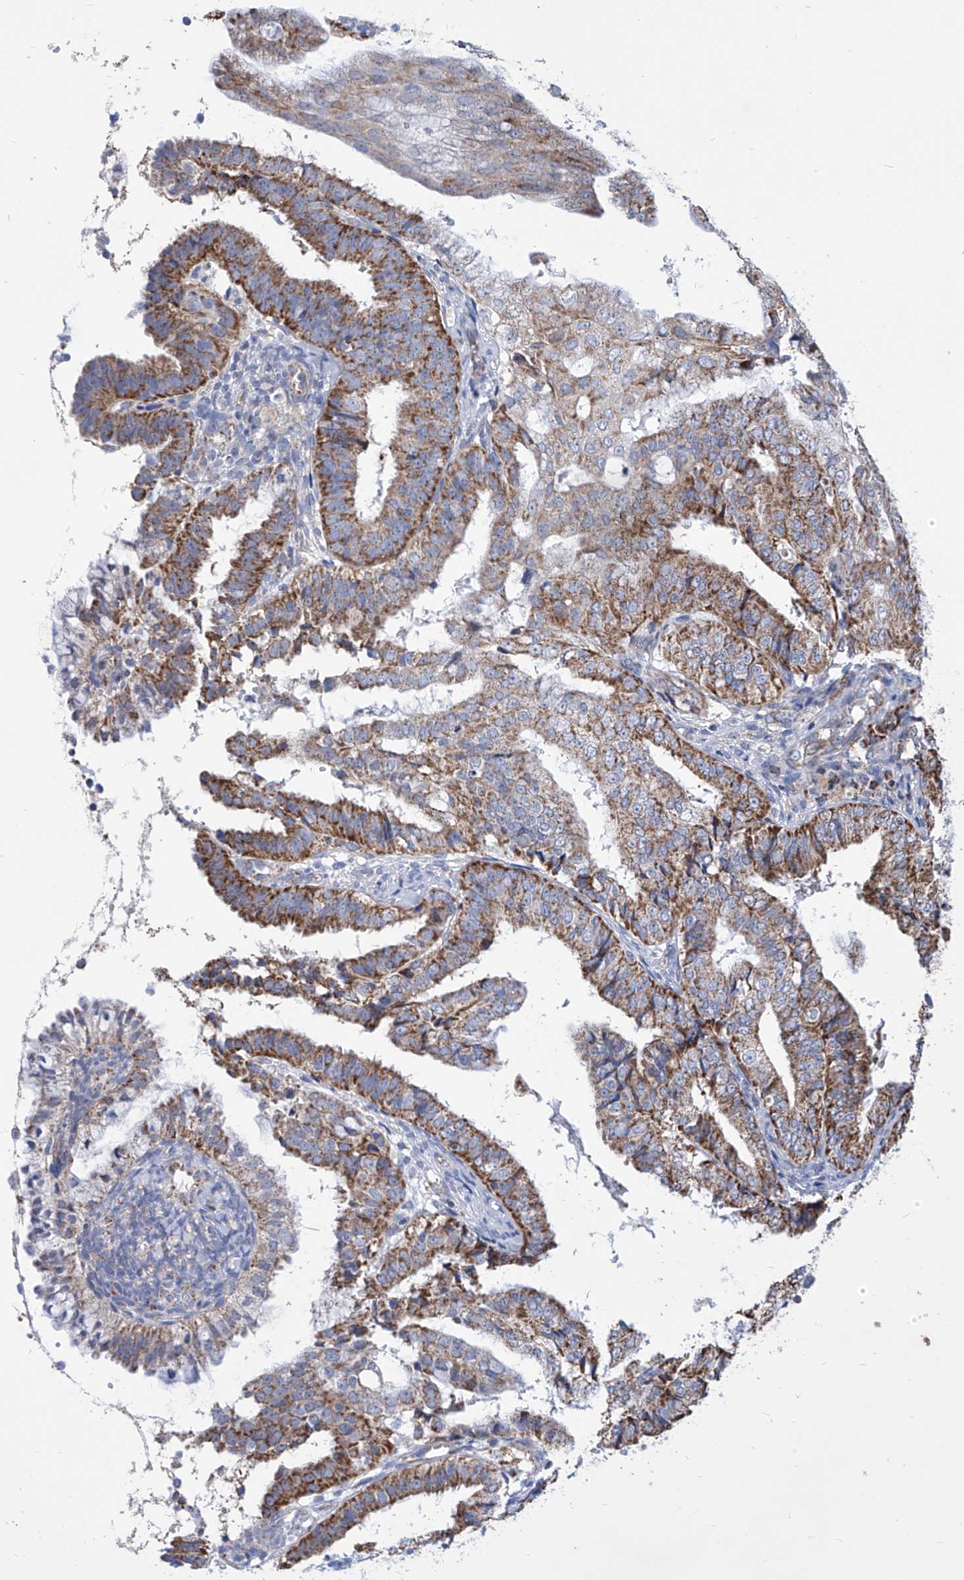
{"staining": {"intensity": "moderate", "quantity": ">75%", "location": "cytoplasmic/membranous"}, "tissue": "endometrial cancer", "cell_type": "Tumor cells", "image_type": "cancer", "snomed": [{"axis": "morphology", "description": "Adenocarcinoma, NOS"}, {"axis": "topography", "description": "Endometrium"}], "caption": "Protein staining reveals moderate cytoplasmic/membranous expression in approximately >75% of tumor cells in endometrial cancer.", "gene": "SRBD1", "patient": {"sex": "female", "age": 63}}